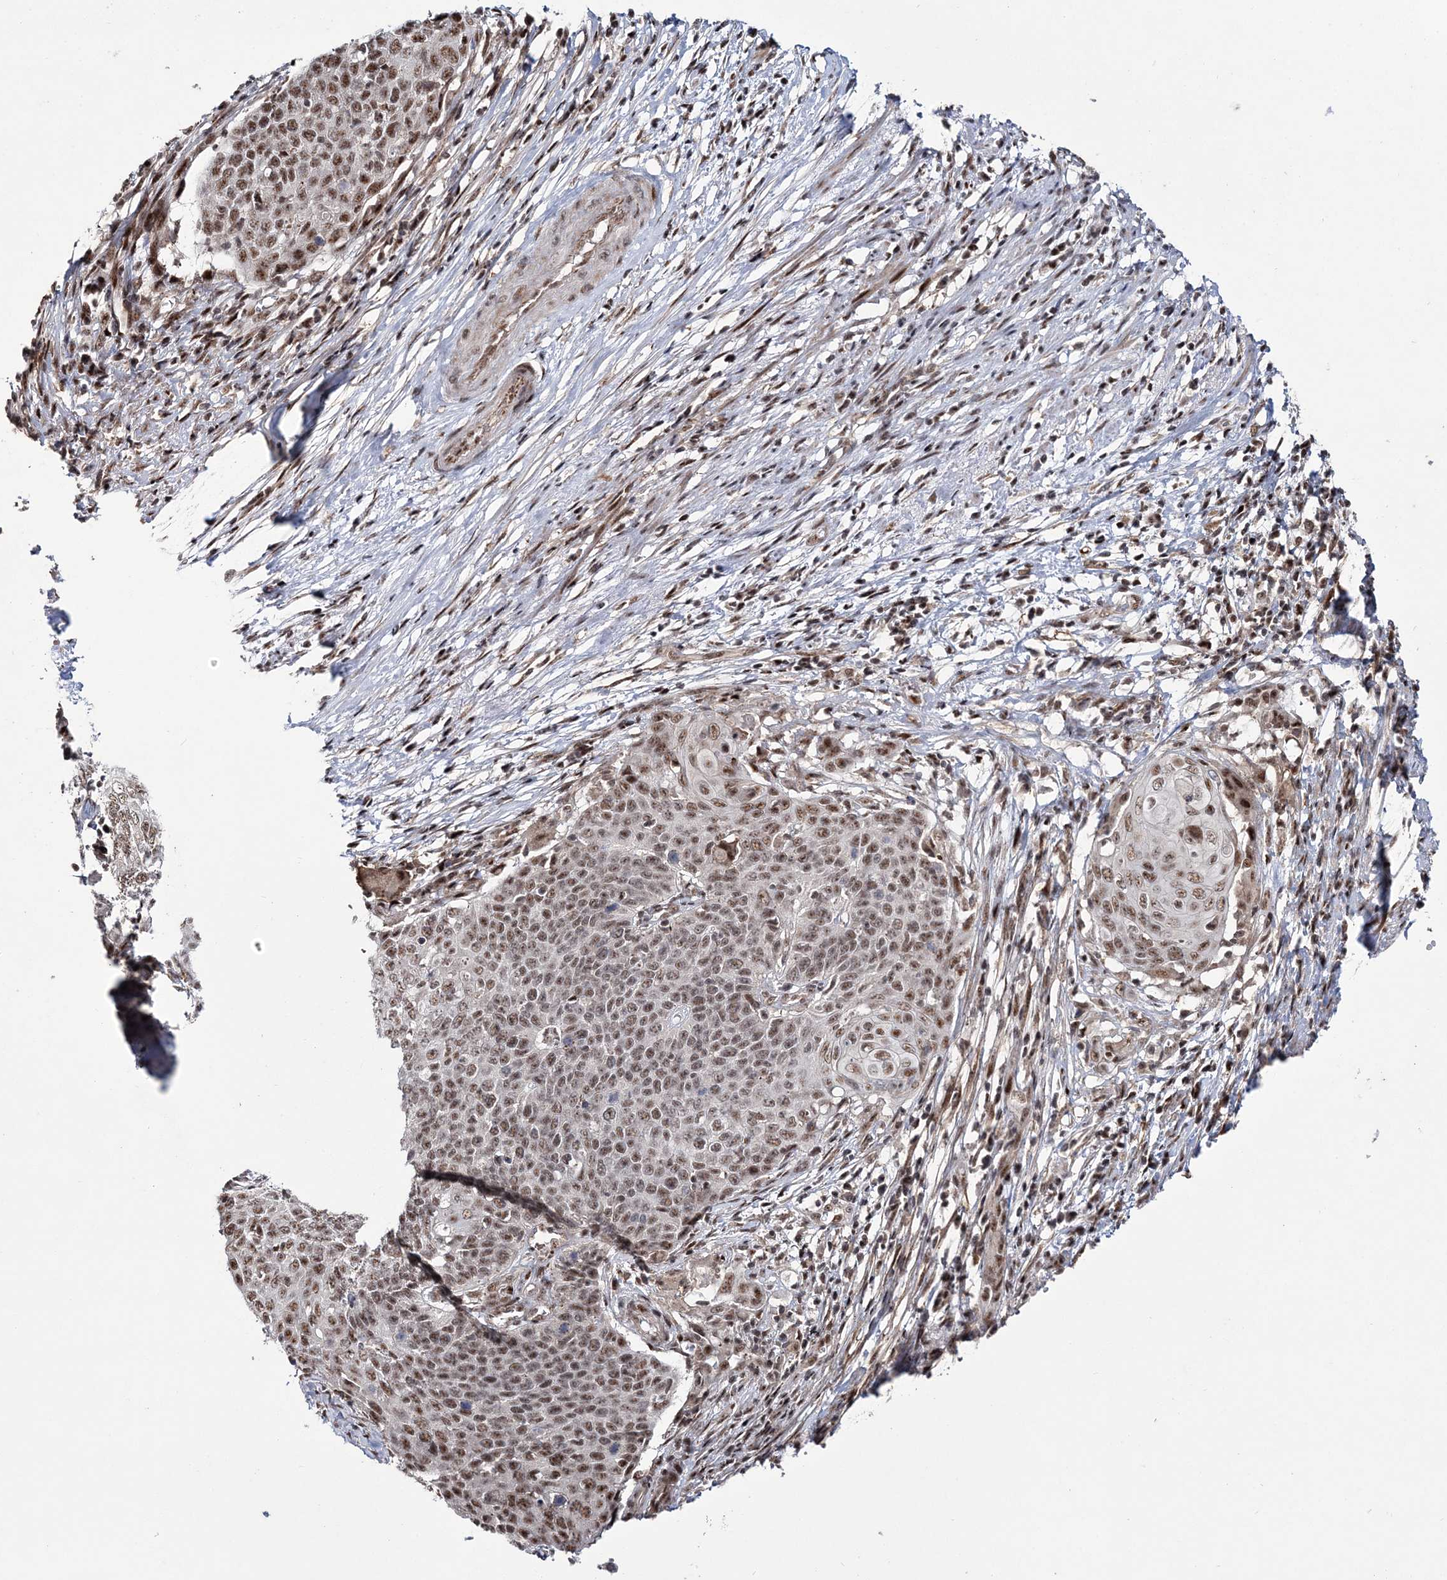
{"staining": {"intensity": "moderate", "quantity": ">75%", "location": "nuclear"}, "tissue": "cervical cancer", "cell_type": "Tumor cells", "image_type": "cancer", "snomed": [{"axis": "morphology", "description": "Squamous cell carcinoma, NOS"}, {"axis": "topography", "description": "Cervix"}], "caption": "Squamous cell carcinoma (cervical) was stained to show a protein in brown. There is medium levels of moderate nuclear positivity in about >75% of tumor cells. (DAB = brown stain, brightfield microscopy at high magnification).", "gene": "TATDN2", "patient": {"sex": "female", "age": 39}}